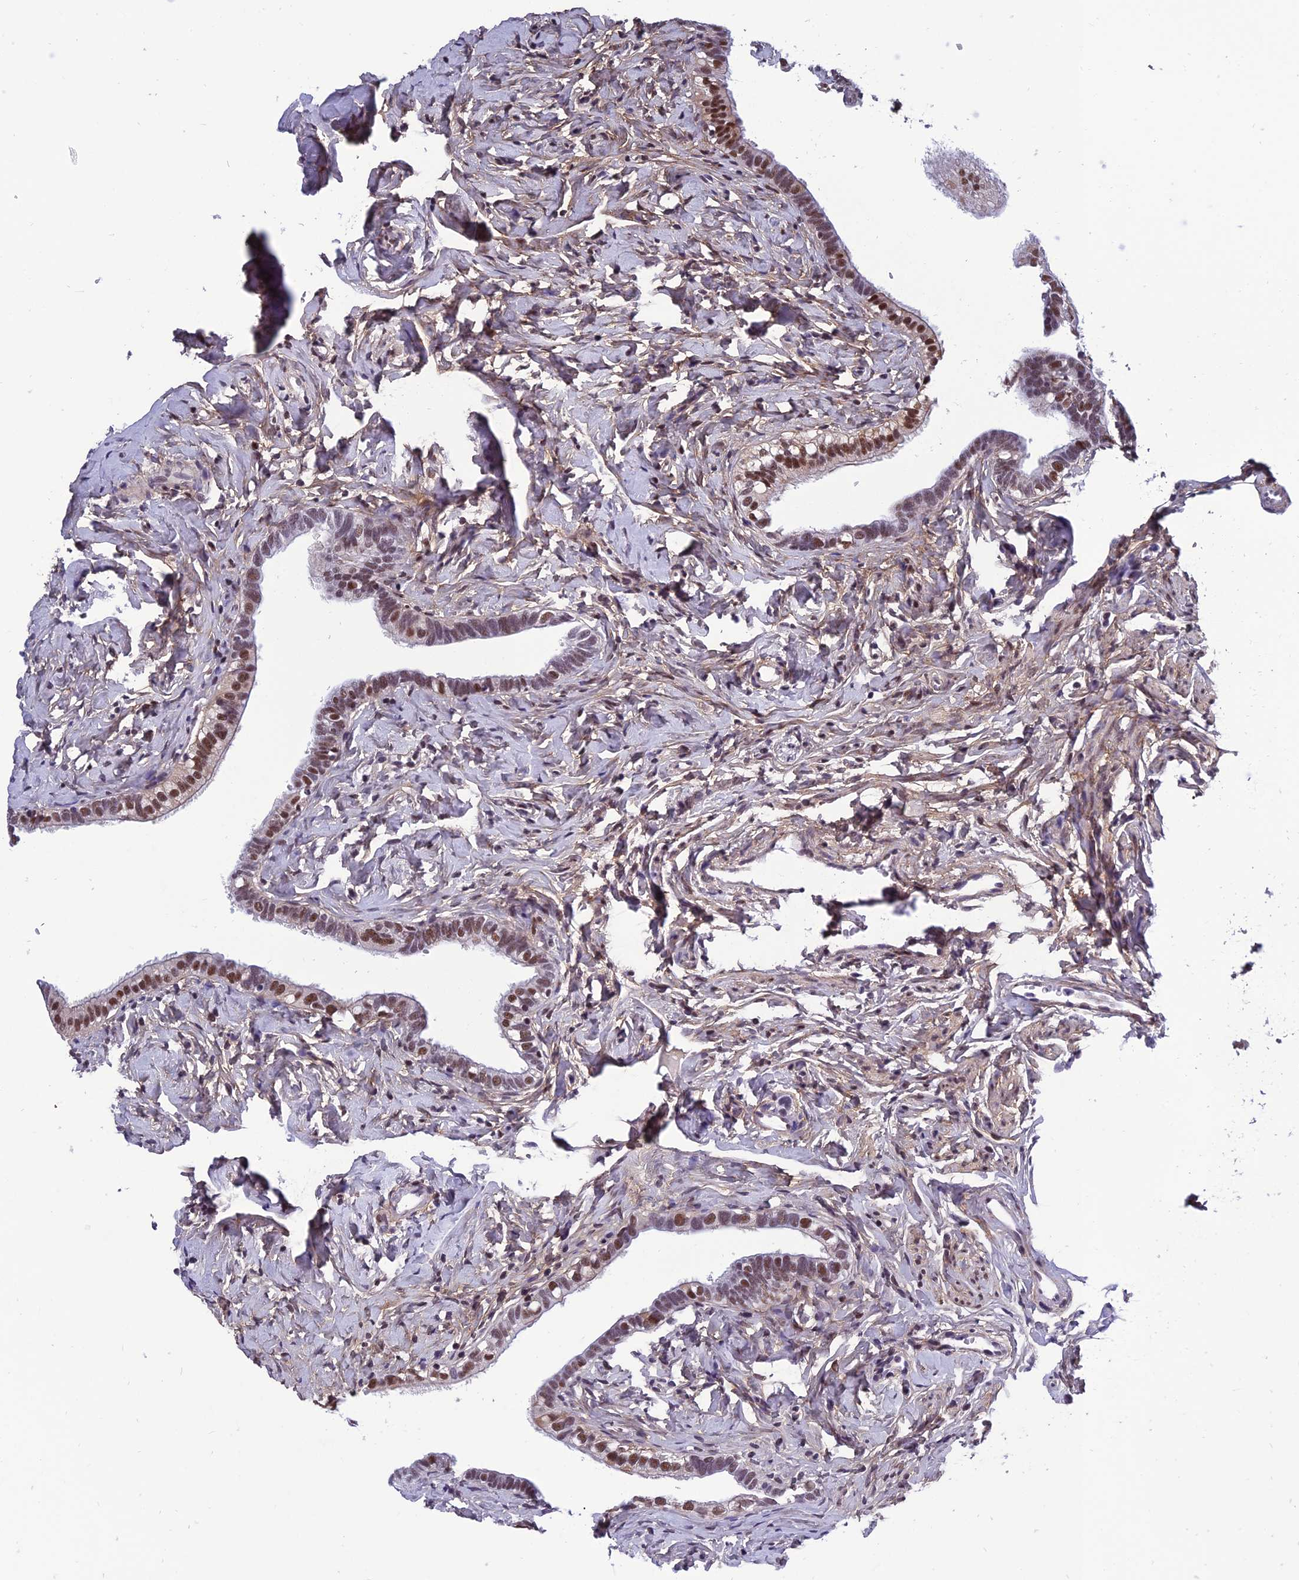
{"staining": {"intensity": "strong", "quantity": ">75%", "location": "nuclear"}, "tissue": "fallopian tube", "cell_type": "Glandular cells", "image_type": "normal", "snomed": [{"axis": "morphology", "description": "Normal tissue, NOS"}, {"axis": "topography", "description": "Fallopian tube"}], "caption": "Protein analysis of benign fallopian tube demonstrates strong nuclear expression in about >75% of glandular cells.", "gene": "RSRC1", "patient": {"sex": "female", "age": 66}}